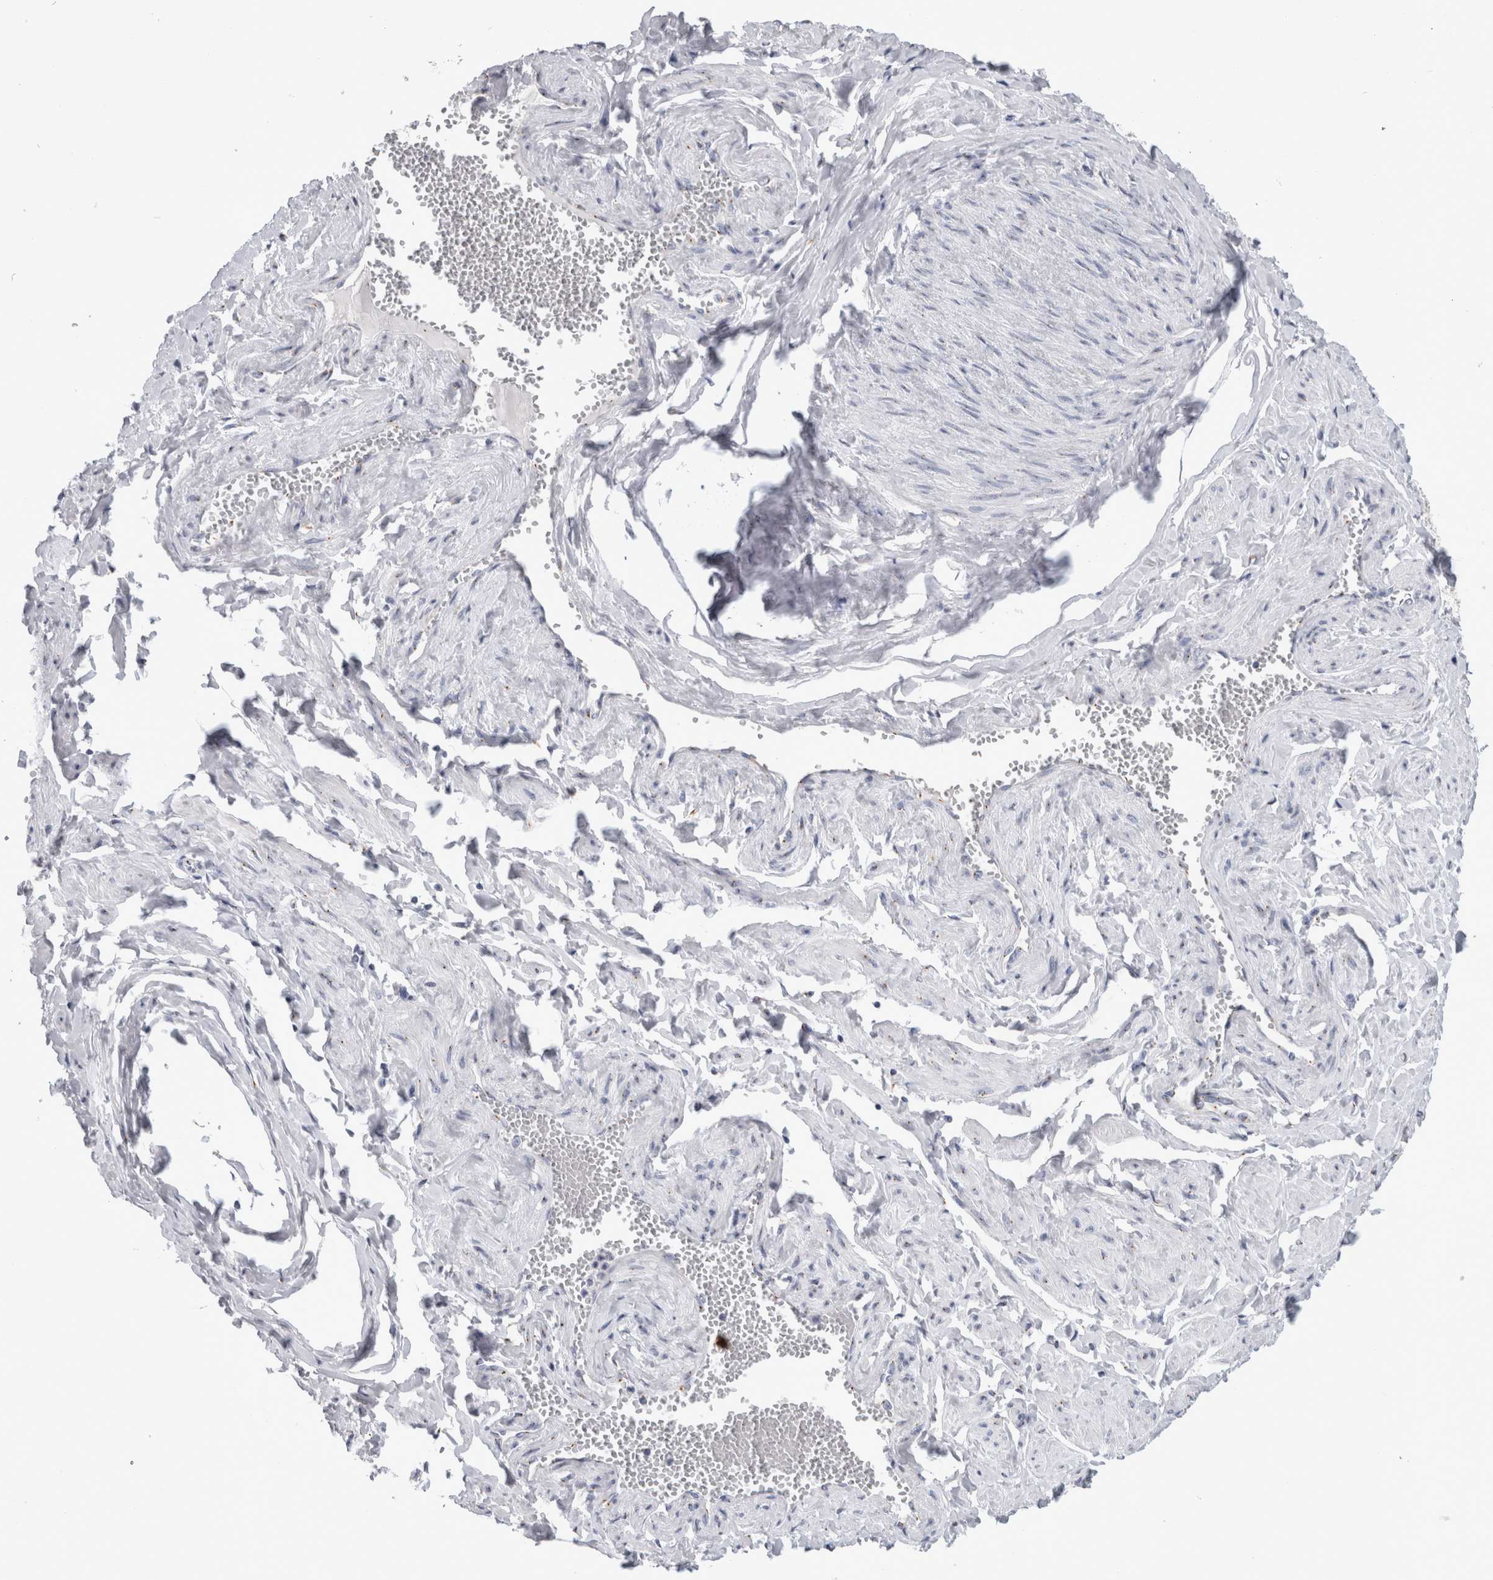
{"staining": {"intensity": "negative", "quantity": "none", "location": "none"}, "tissue": "adipose tissue", "cell_type": "Adipocytes", "image_type": "normal", "snomed": [{"axis": "morphology", "description": "Normal tissue, NOS"}, {"axis": "topography", "description": "Vascular tissue"}, {"axis": "topography", "description": "Fallopian tube"}, {"axis": "topography", "description": "Ovary"}], "caption": "IHC of normal adipose tissue demonstrates no expression in adipocytes. The staining was performed using DAB to visualize the protein expression in brown, while the nuclei were stained in blue with hematoxylin (Magnification: 20x).", "gene": "AKAP9", "patient": {"sex": "female", "age": 67}}